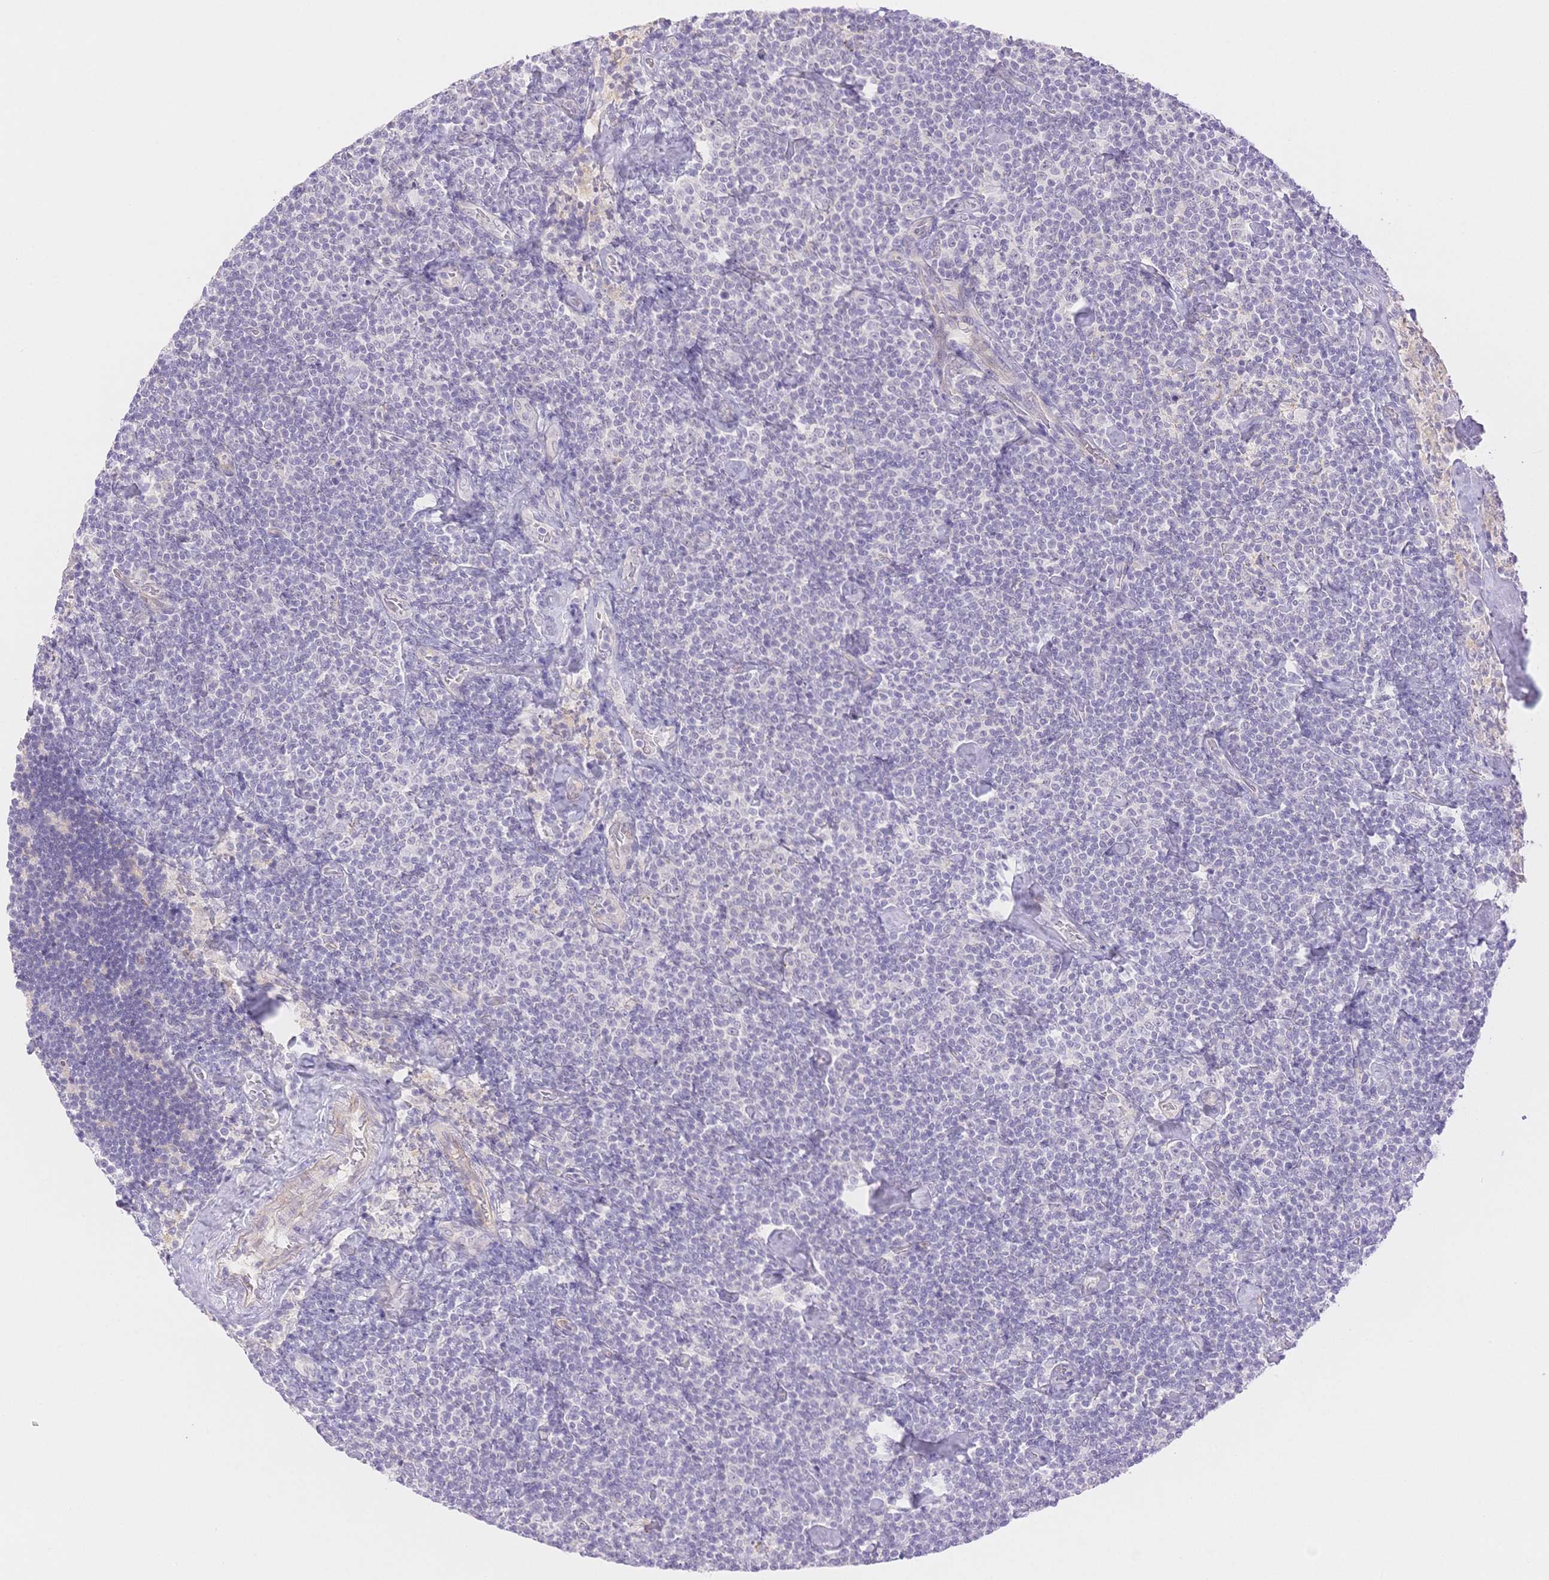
{"staining": {"intensity": "negative", "quantity": "none", "location": "none"}, "tissue": "lymphoma", "cell_type": "Tumor cells", "image_type": "cancer", "snomed": [{"axis": "morphology", "description": "Malignant lymphoma, non-Hodgkin's type, Low grade"}, {"axis": "topography", "description": "Lymph node"}], "caption": "The immunohistochemistry histopathology image has no significant expression in tumor cells of lymphoma tissue. The staining was performed using DAB to visualize the protein expression in brown, while the nuclei were stained in blue with hematoxylin (Magnification: 20x).", "gene": "WDR54", "patient": {"sex": "male", "age": 81}}